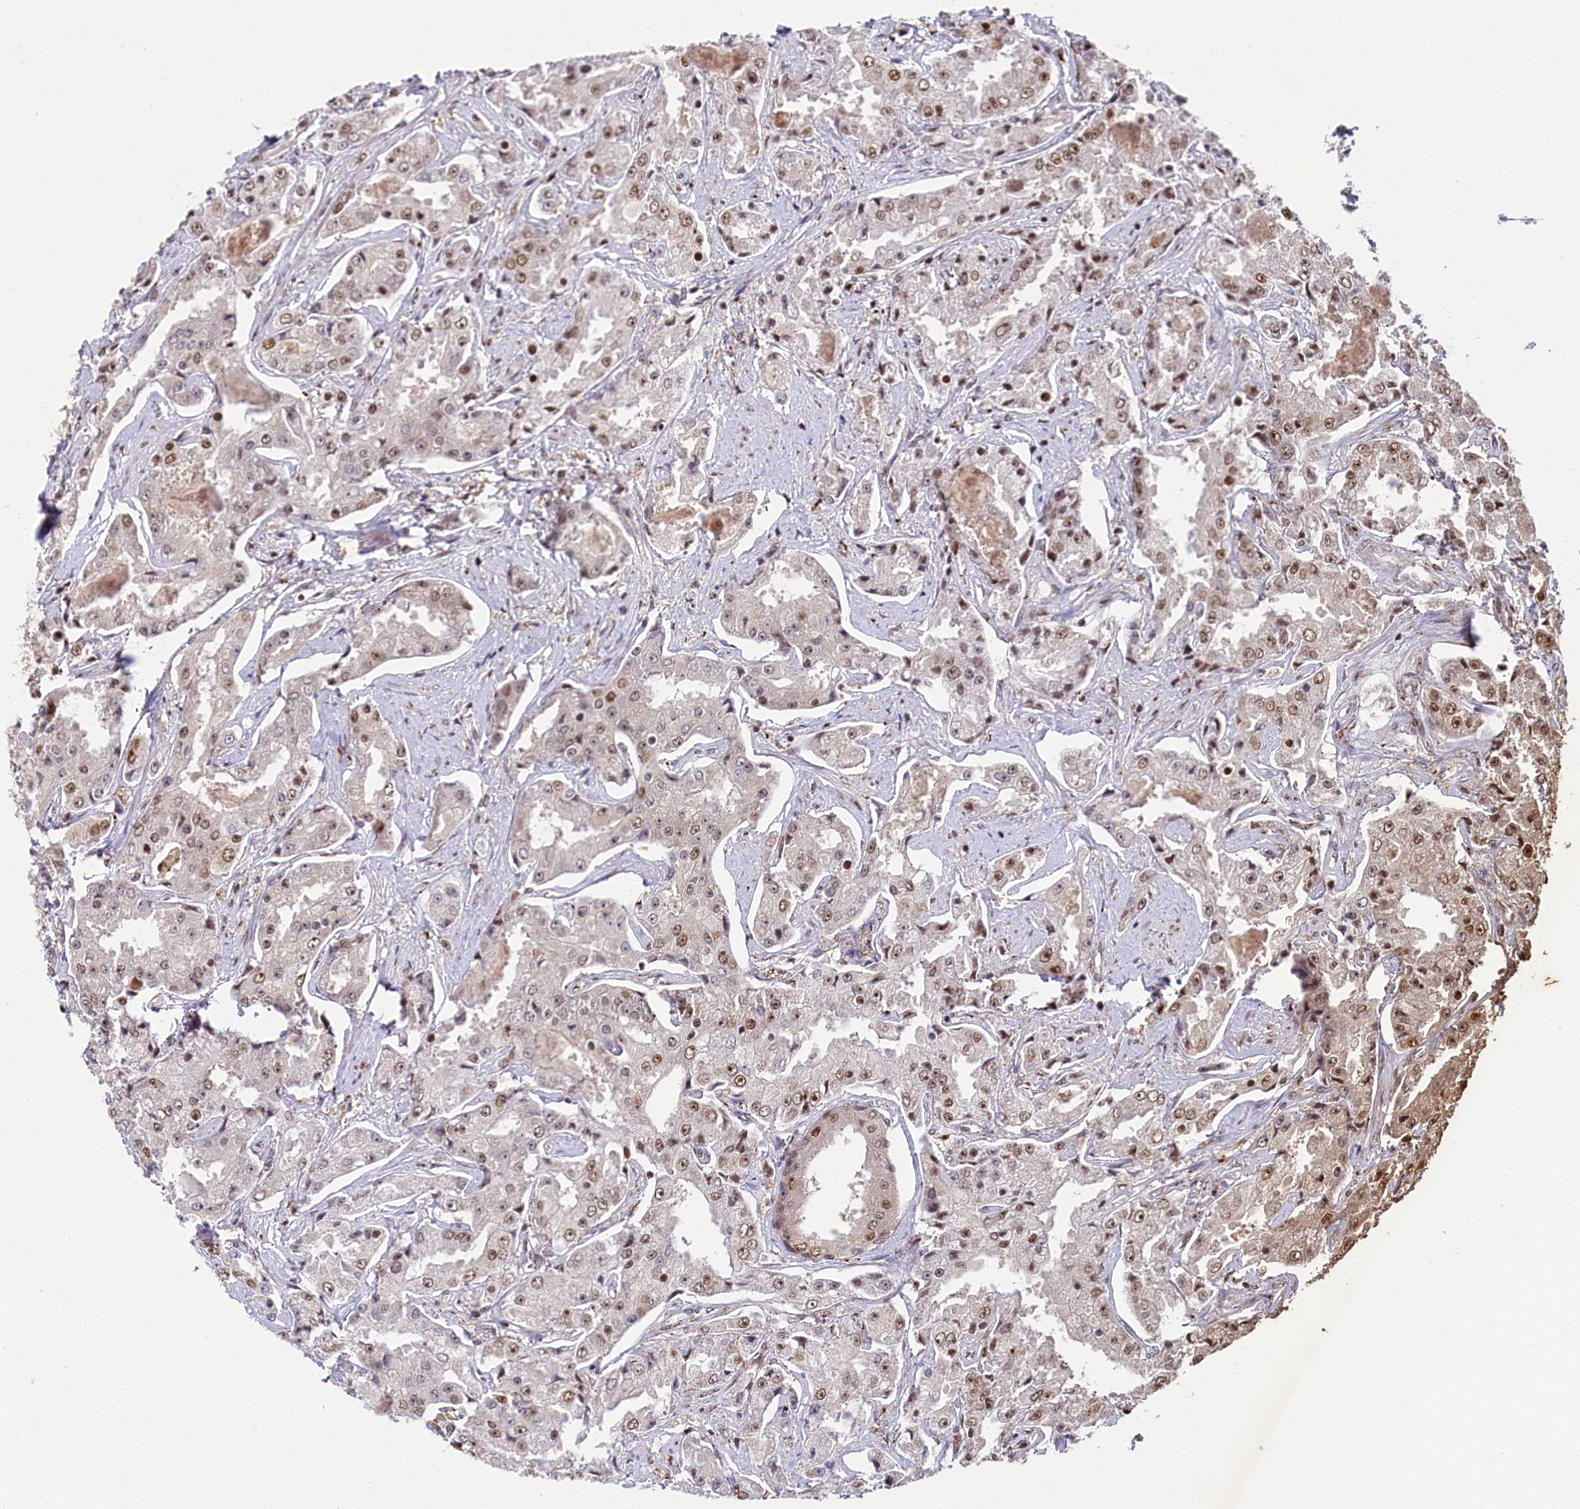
{"staining": {"intensity": "moderate", "quantity": ">75%", "location": "nuclear"}, "tissue": "prostate cancer", "cell_type": "Tumor cells", "image_type": "cancer", "snomed": [{"axis": "morphology", "description": "Adenocarcinoma, High grade"}, {"axis": "topography", "description": "Prostate"}], "caption": "Protein expression by IHC reveals moderate nuclear positivity in about >75% of tumor cells in prostate high-grade adenocarcinoma.", "gene": "PPHLN1", "patient": {"sex": "male", "age": 73}}